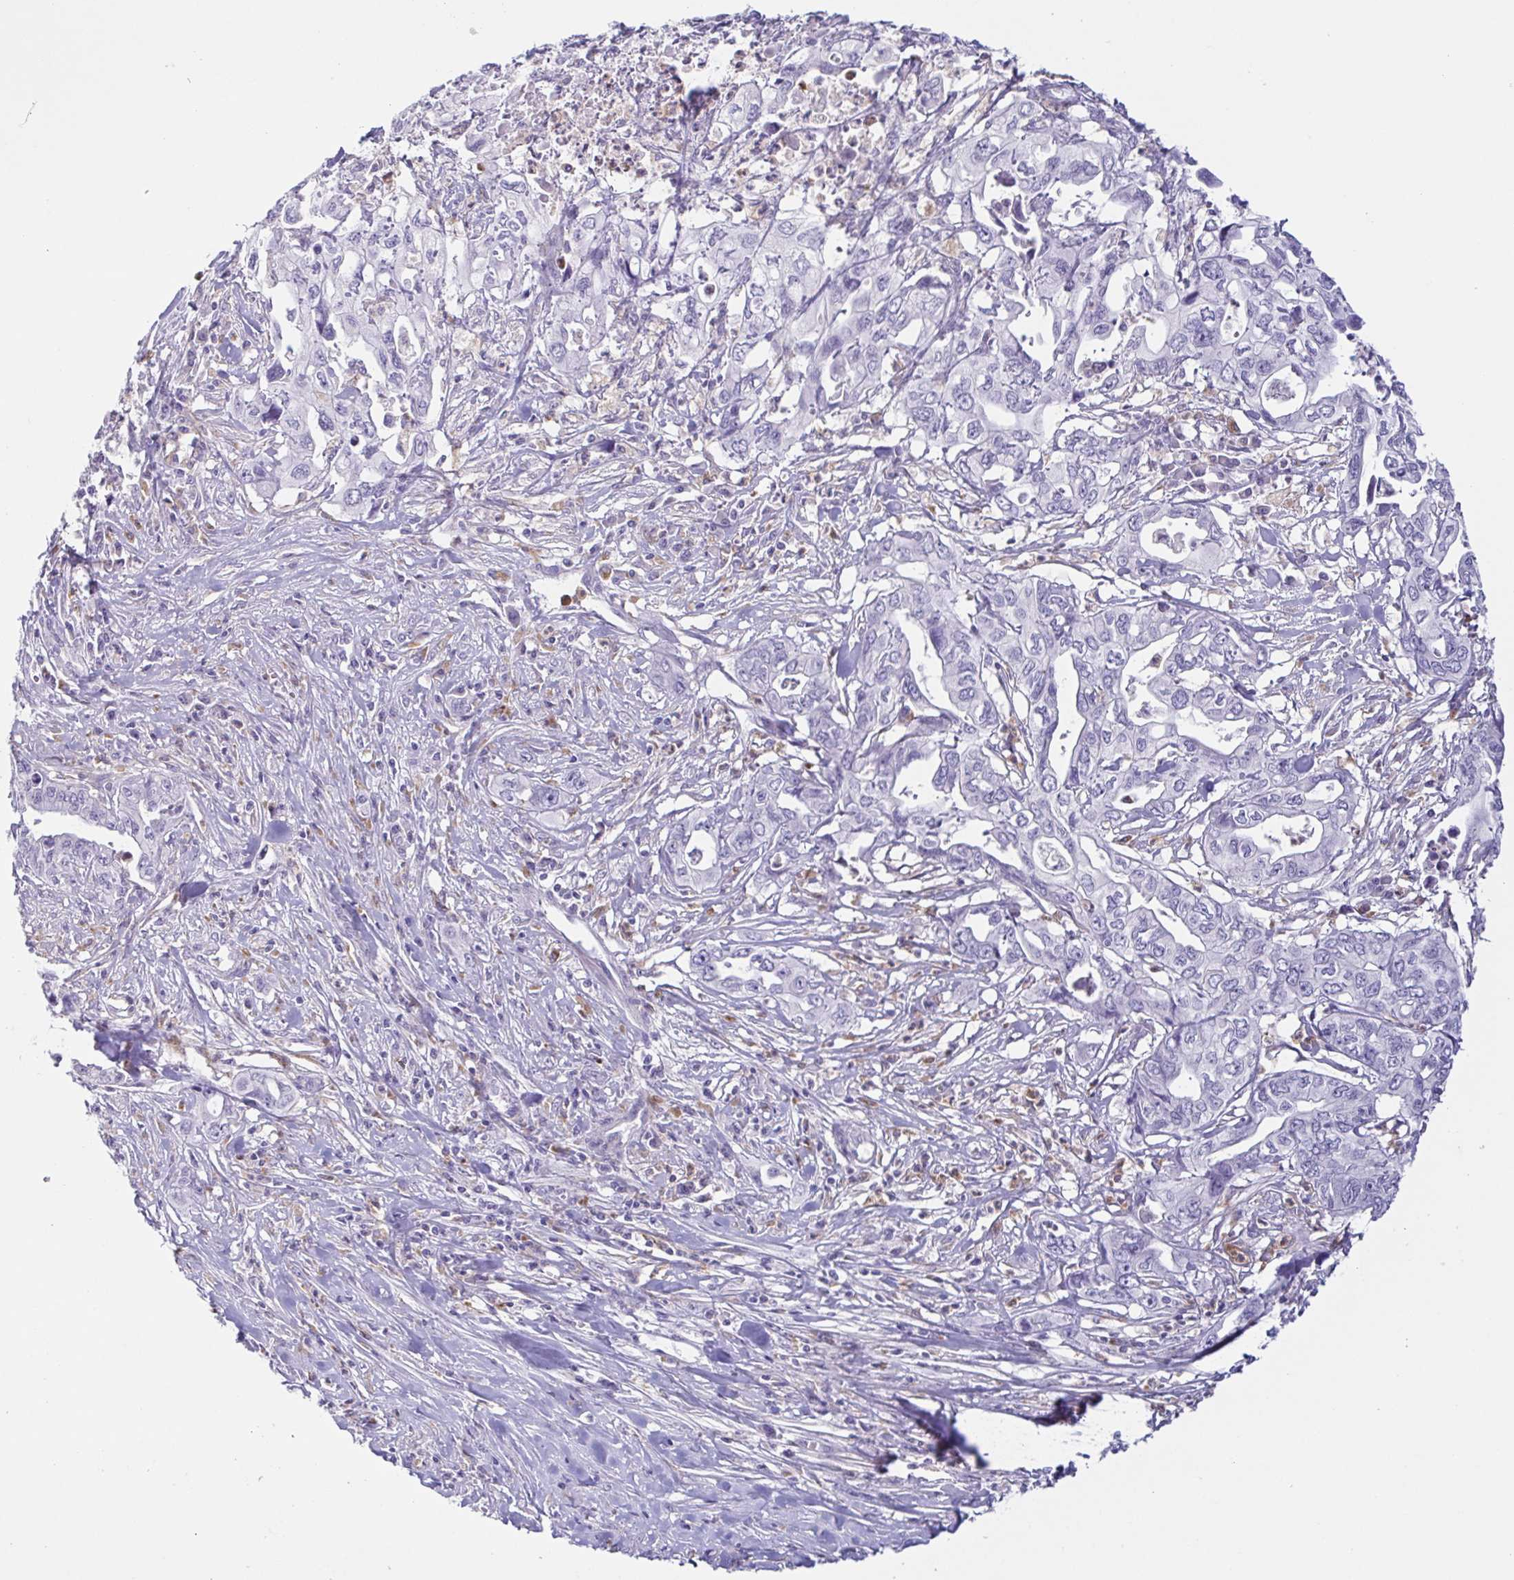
{"staining": {"intensity": "negative", "quantity": "none", "location": "none"}, "tissue": "pancreatic cancer", "cell_type": "Tumor cells", "image_type": "cancer", "snomed": [{"axis": "morphology", "description": "Adenocarcinoma, NOS"}, {"axis": "topography", "description": "Pancreas"}], "caption": "Tumor cells show no significant protein staining in pancreatic cancer (adenocarcinoma). (DAB immunohistochemistry visualized using brightfield microscopy, high magnification).", "gene": "ATP6V1G2", "patient": {"sex": "male", "age": 68}}